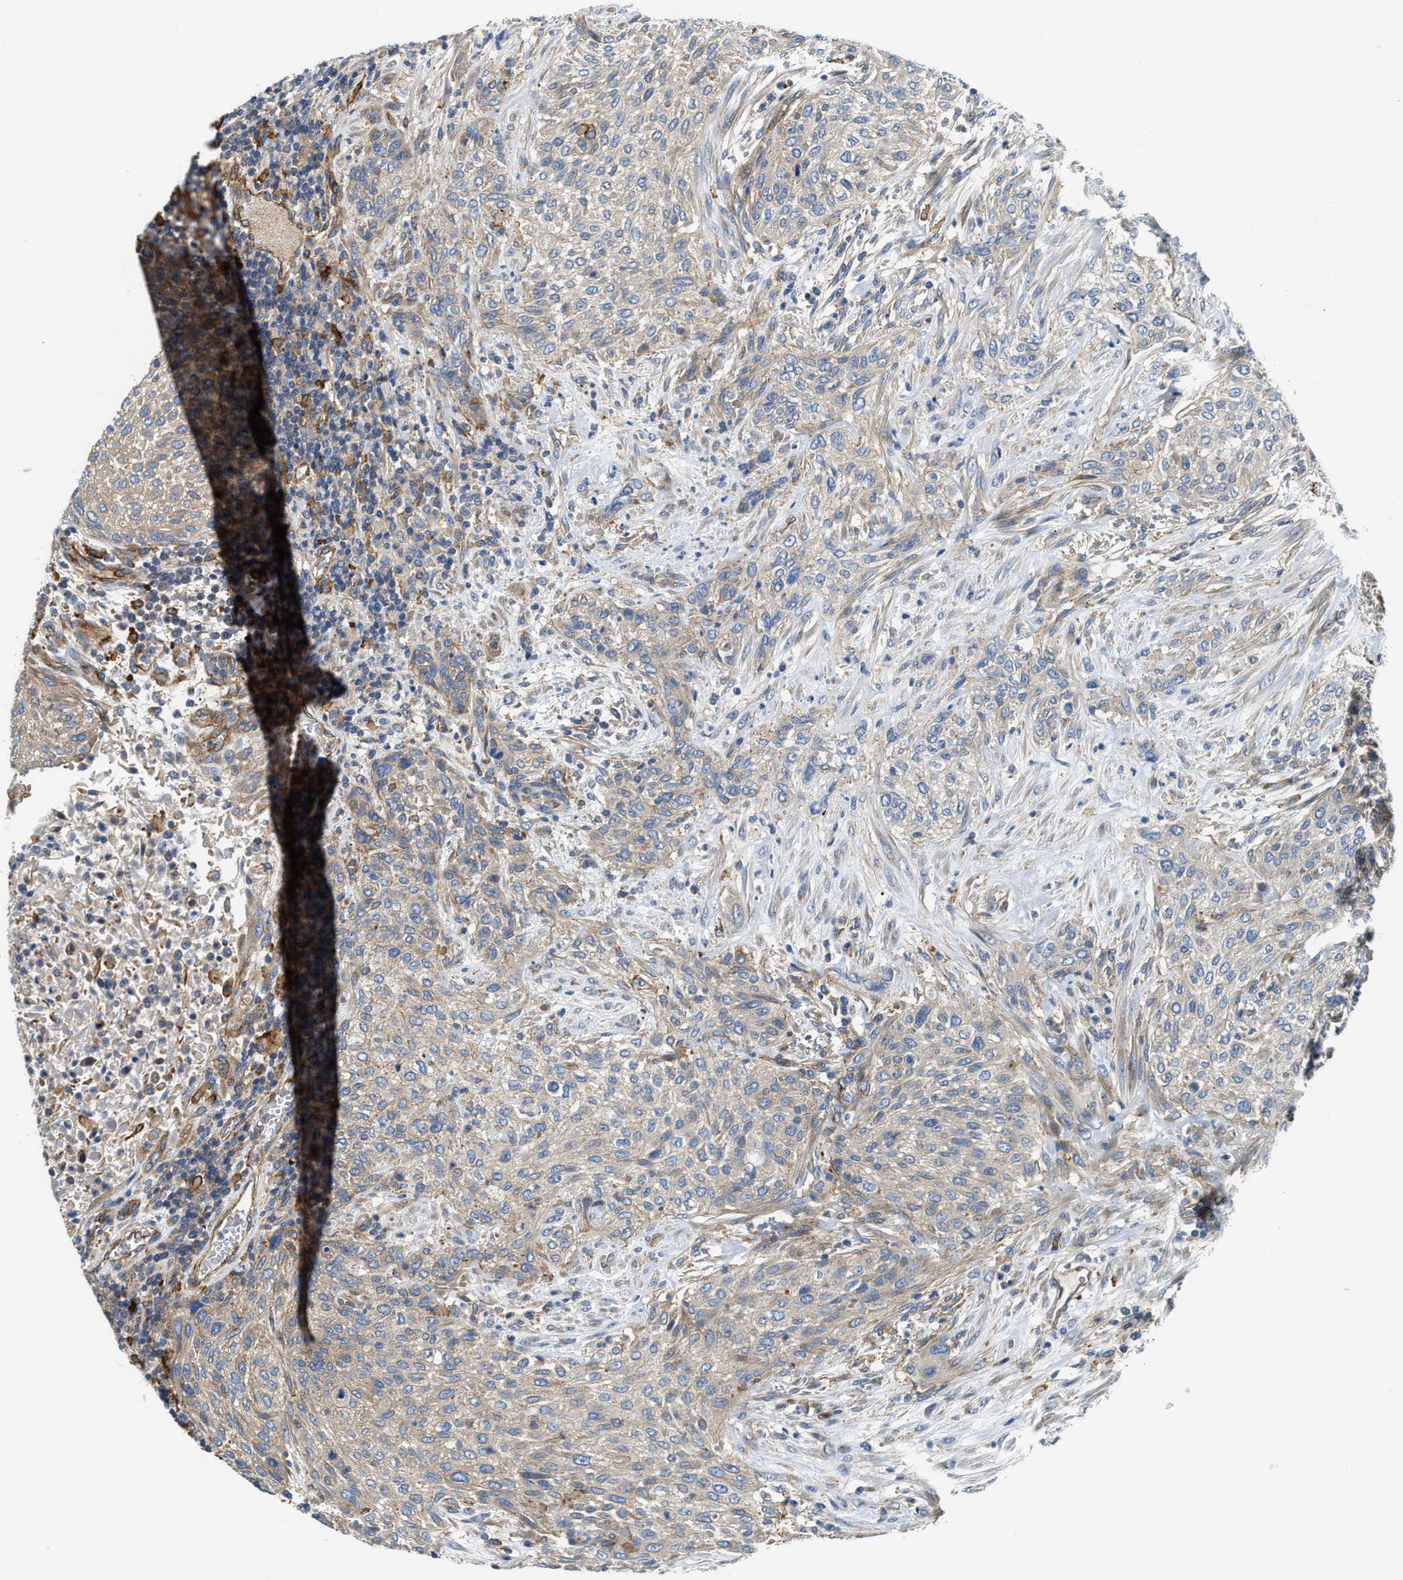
{"staining": {"intensity": "moderate", "quantity": "25%-75%", "location": "cytoplasmic/membranous"}, "tissue": "urothelial cancer", "cell_type": "Tumor cells", "image_type": "cancer", "snomed": [{"axis": "morphology", "description": "Urothelial carcinoma, Low grade"}, {"axis": "morphology", "description": "Urothelial carcinoma, High grade"}, {"axis": "topography", "description": "Urinary bladder"}], "caption": "This is an image of IHC staining of high-grade urothelial carcinoma, which shows moderate staining in the cytoplasmic/membranous of tumor cells.", "gene": "NSUN7", "patient": {"sex": "male", "age": 35}}